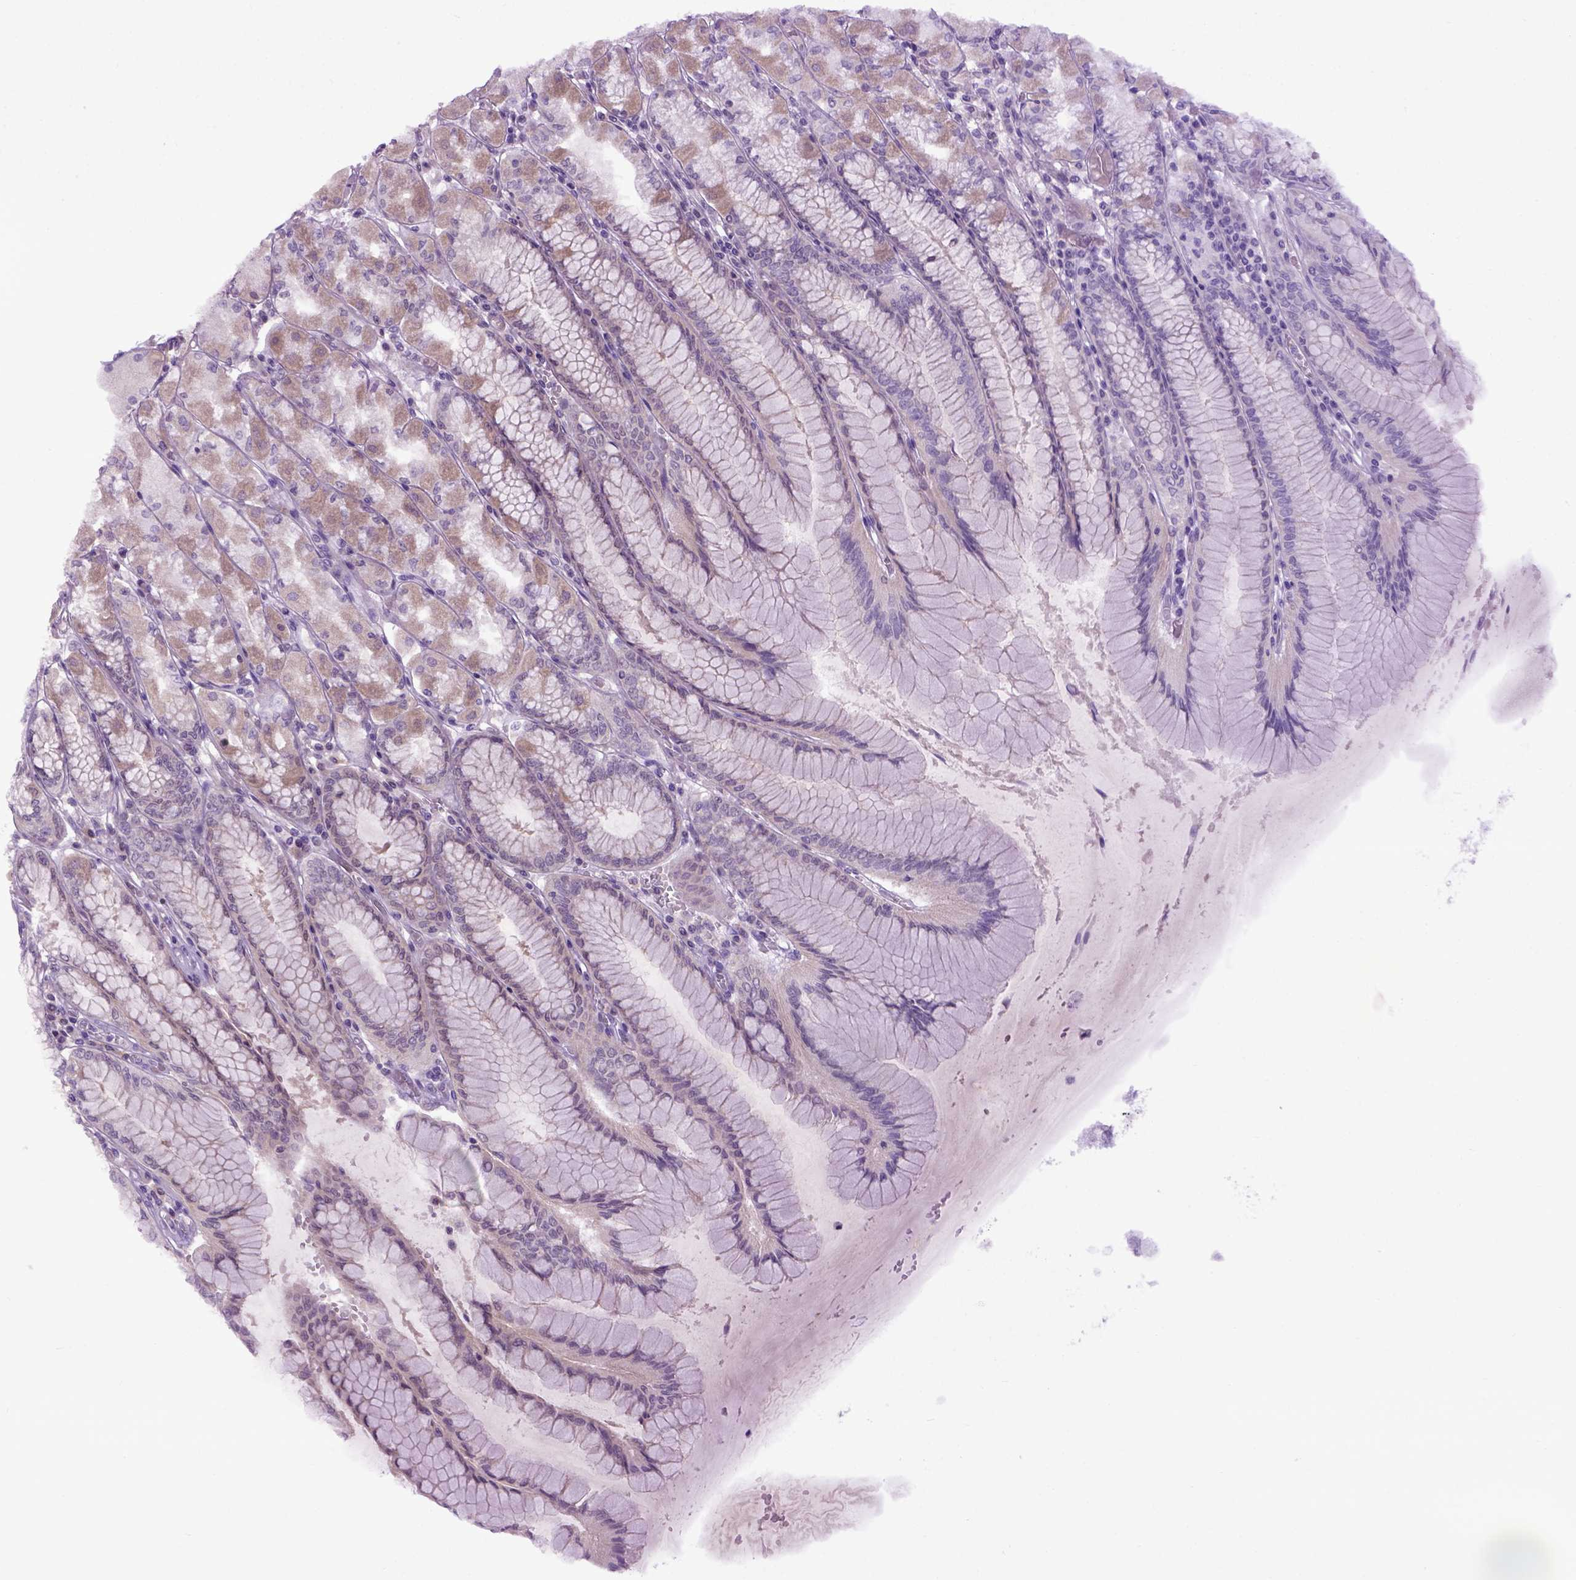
{"staining": {"intensity": "weak", "quantity": "25%-75%", "location": "cytoplasmic/membranous"}, "tissue": "stomach", "cell_type": "Glandular cells", "image_type": "normal", "snomed": [{"axis": "morphology", "description": "Normal tissue, NOS"}, {"axis": "topography", "description": "Stomach, upper"}], "caption": "Stomach stained with DAB (3,3'-diaminobenzidine) immunohistochemistry exhibits low levels of weak cytoplasmic/membranous expression in about 25%-75% of glandular cells. (DAB (3,3'-diaminobenzidine) IHC, brown staining for protein, blue staining for nuclei).", "gene": "EMILIN3", "patient": {"sex": "male", "age": 69}}